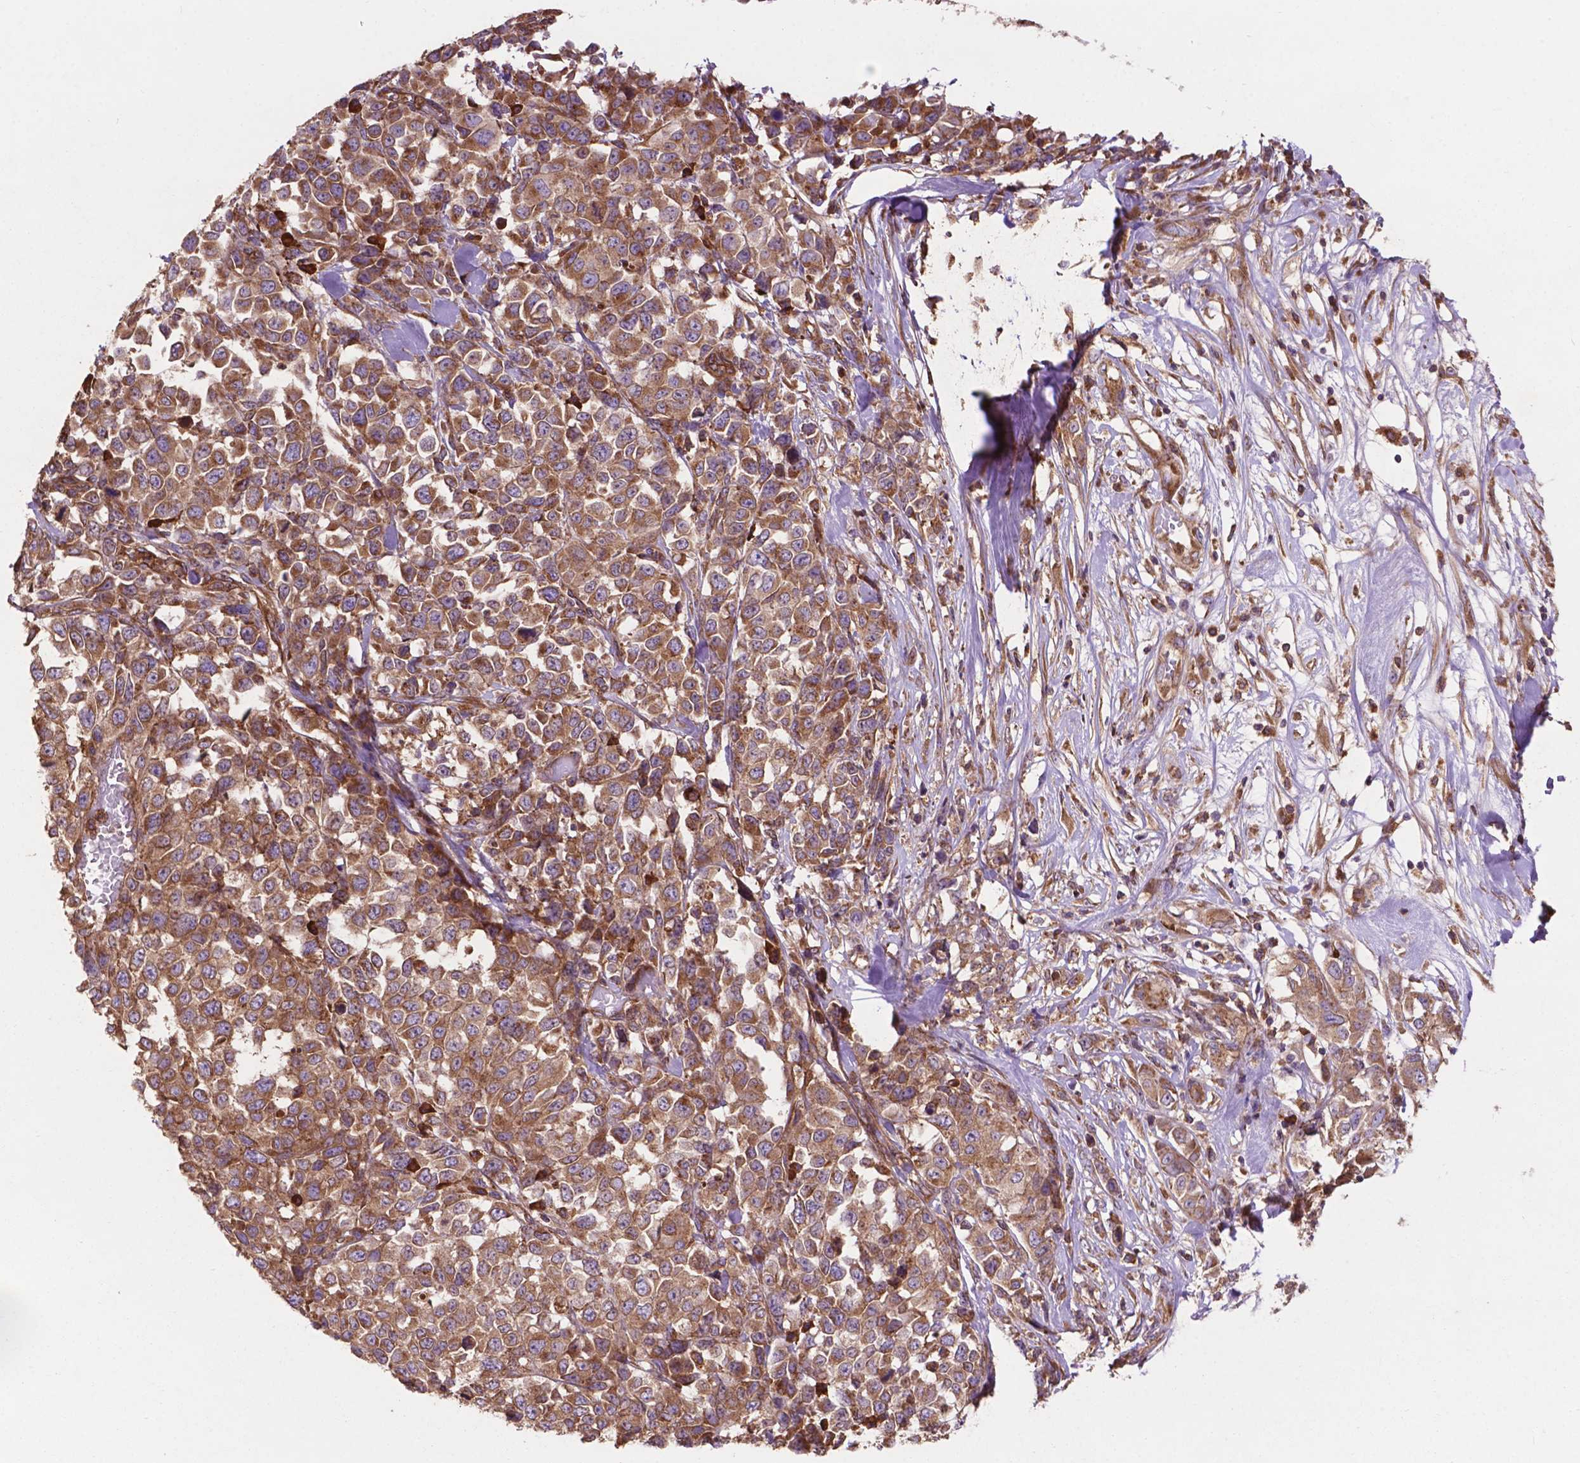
{"staining": {"intensity": "moderate", "quantity": ">75%", "location": "cytoplasmic/membranous"}, "tissue": "melanoma", "cell_type": "Tumor cells", "image_type": "cancer", "snomed": [{"axis": "morphology", "description": "Malignant melanoma, Metastatic site"}, {"axis": "topography", "description": "Skin"}], "caption": "This is an image of IHC staining of melanoma, which shows moderate staining in the cytoplasmic/membranous of tumor cells.", "gene": "CCDC71L", "patient": {"sex": "male", "age": 84}}